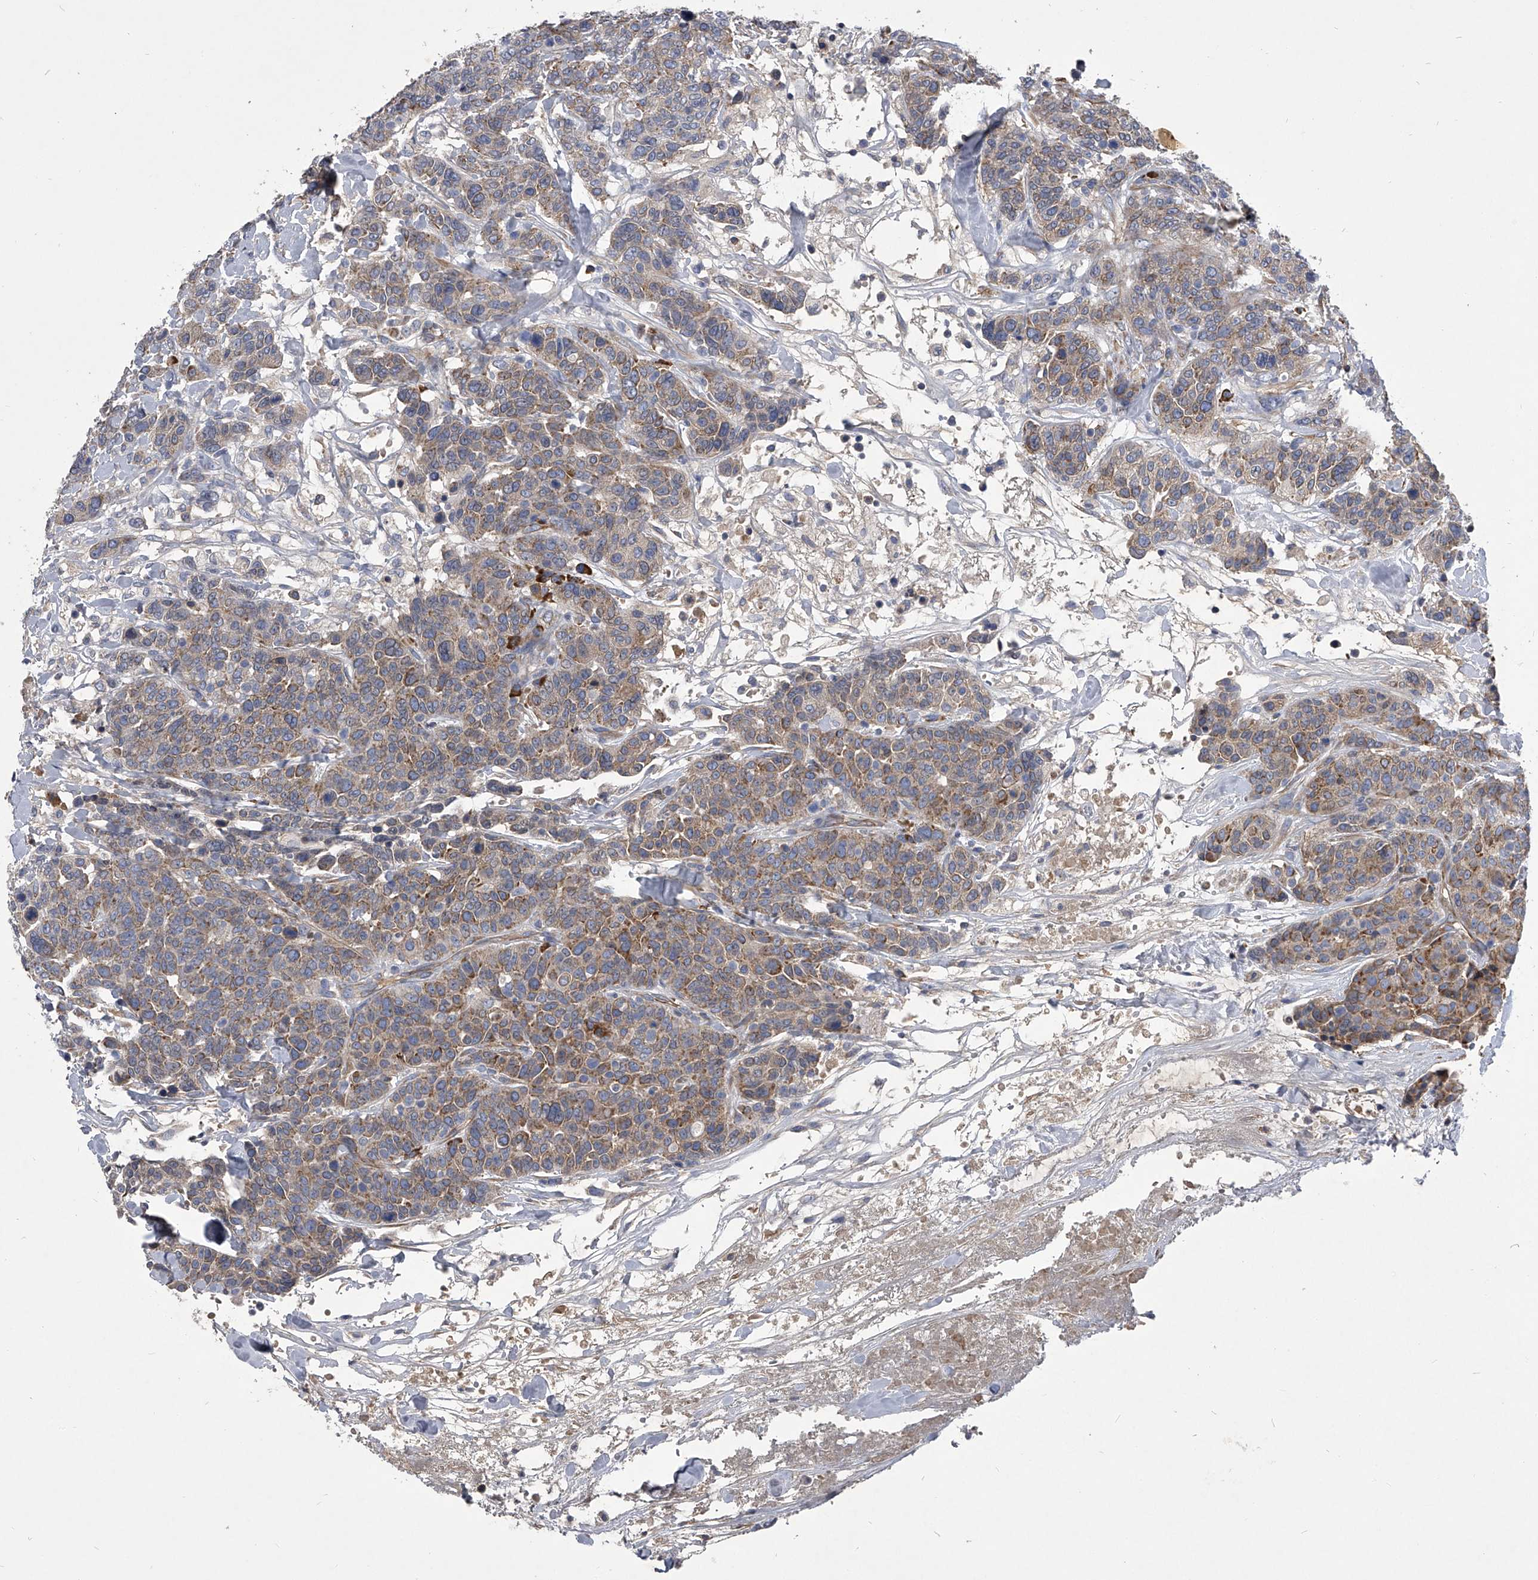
{"staining": {"intensity": "weak", "quantity": ">75%", "location": "cytoplasmic/membranous"}, "tissue": "breast cancer", "cell_type": "Tumor cells", "image_type": "cancer", "snomed": [{"axis": "morphology", "description": "Duct carcinoma"}, {"axis": "topography", "description": "Breast"}], "caption": "Breast intraductal carcinoma stained with a brown dye demonstrates weak cytoplasmic/membranous positive positivity in about >75% of tumor cells.", "gene": "CCR4", "patient": {"sex": "female", "age": 37}}